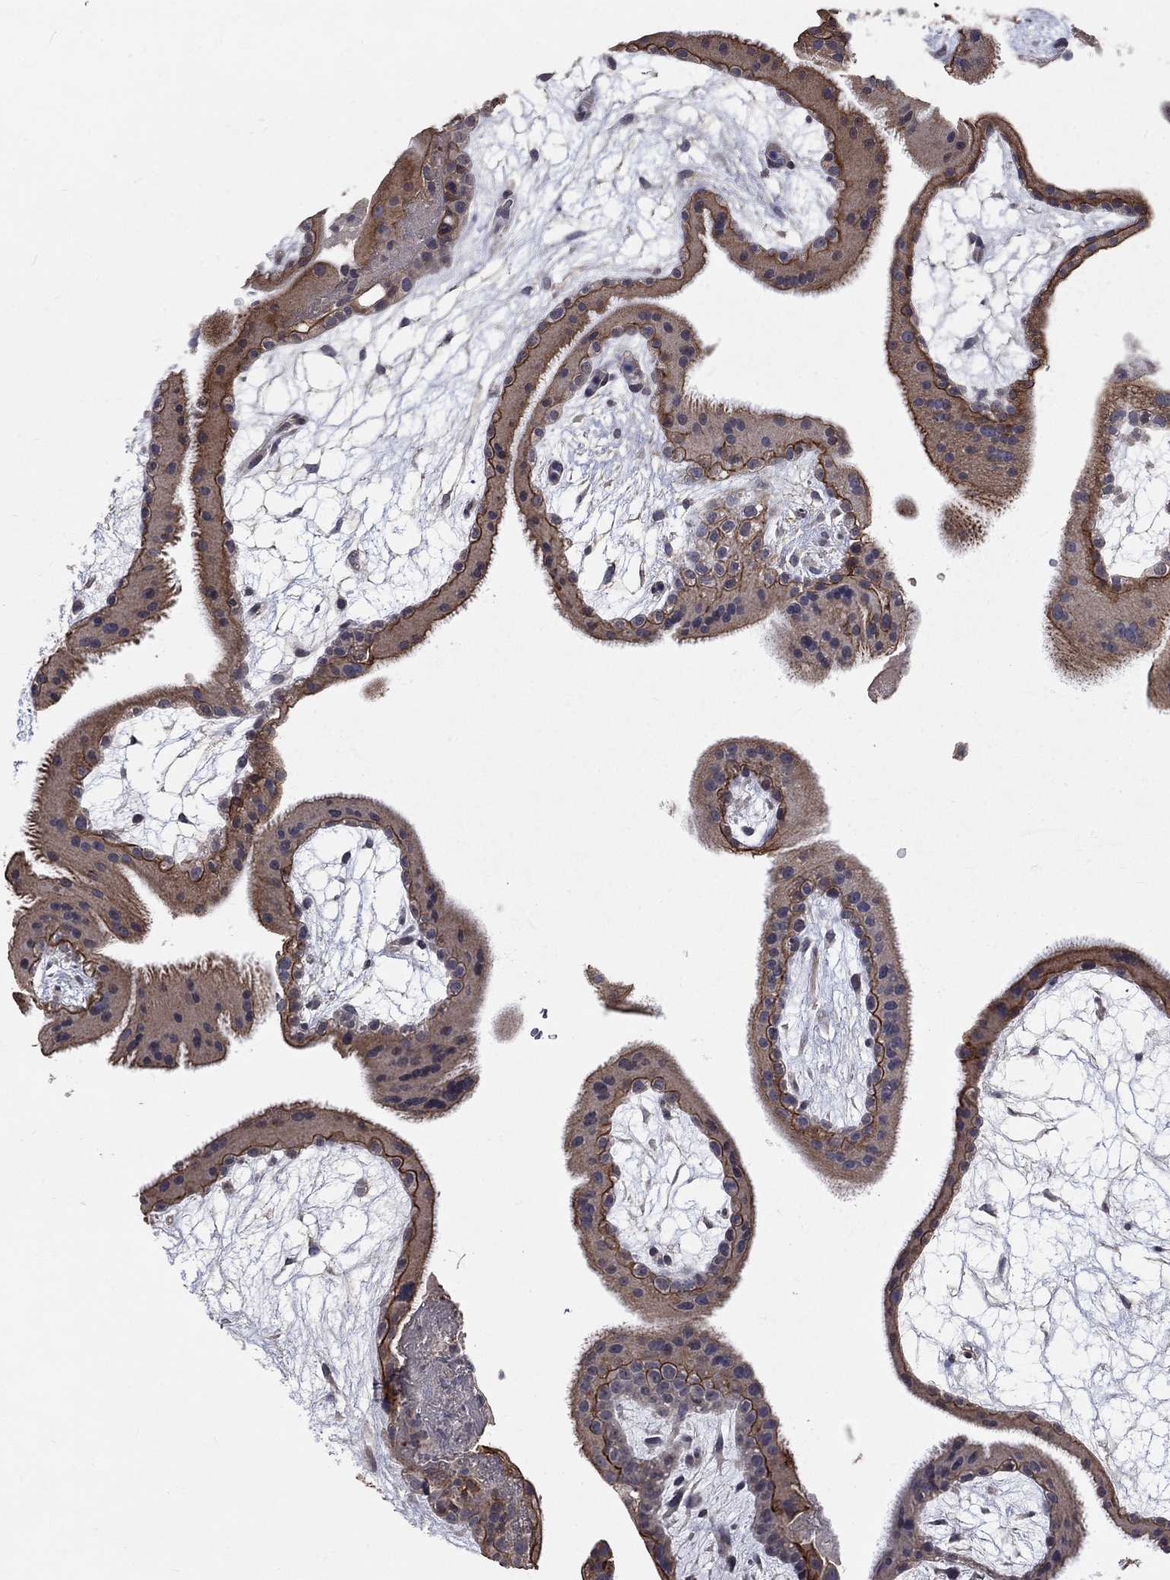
{"staining": {"intensity": "negative", "quantity": "none", "location": "none"}, "tissue": "placenta", "cell_type": "Decidual cells", "image_type": "normal", "snomed": [{"axis": "morphology", "description": "Normal tissue, NOS"}, {"axis": "topography", "description": "Placenta"}], "caption": "High power microscopy micrograph of an IHC photomicrograph of unremarkable placenta, revealing no significant staining in decidual cells.", "gene": "CHST5", "patient": {"sex": "female", "age": 19}}